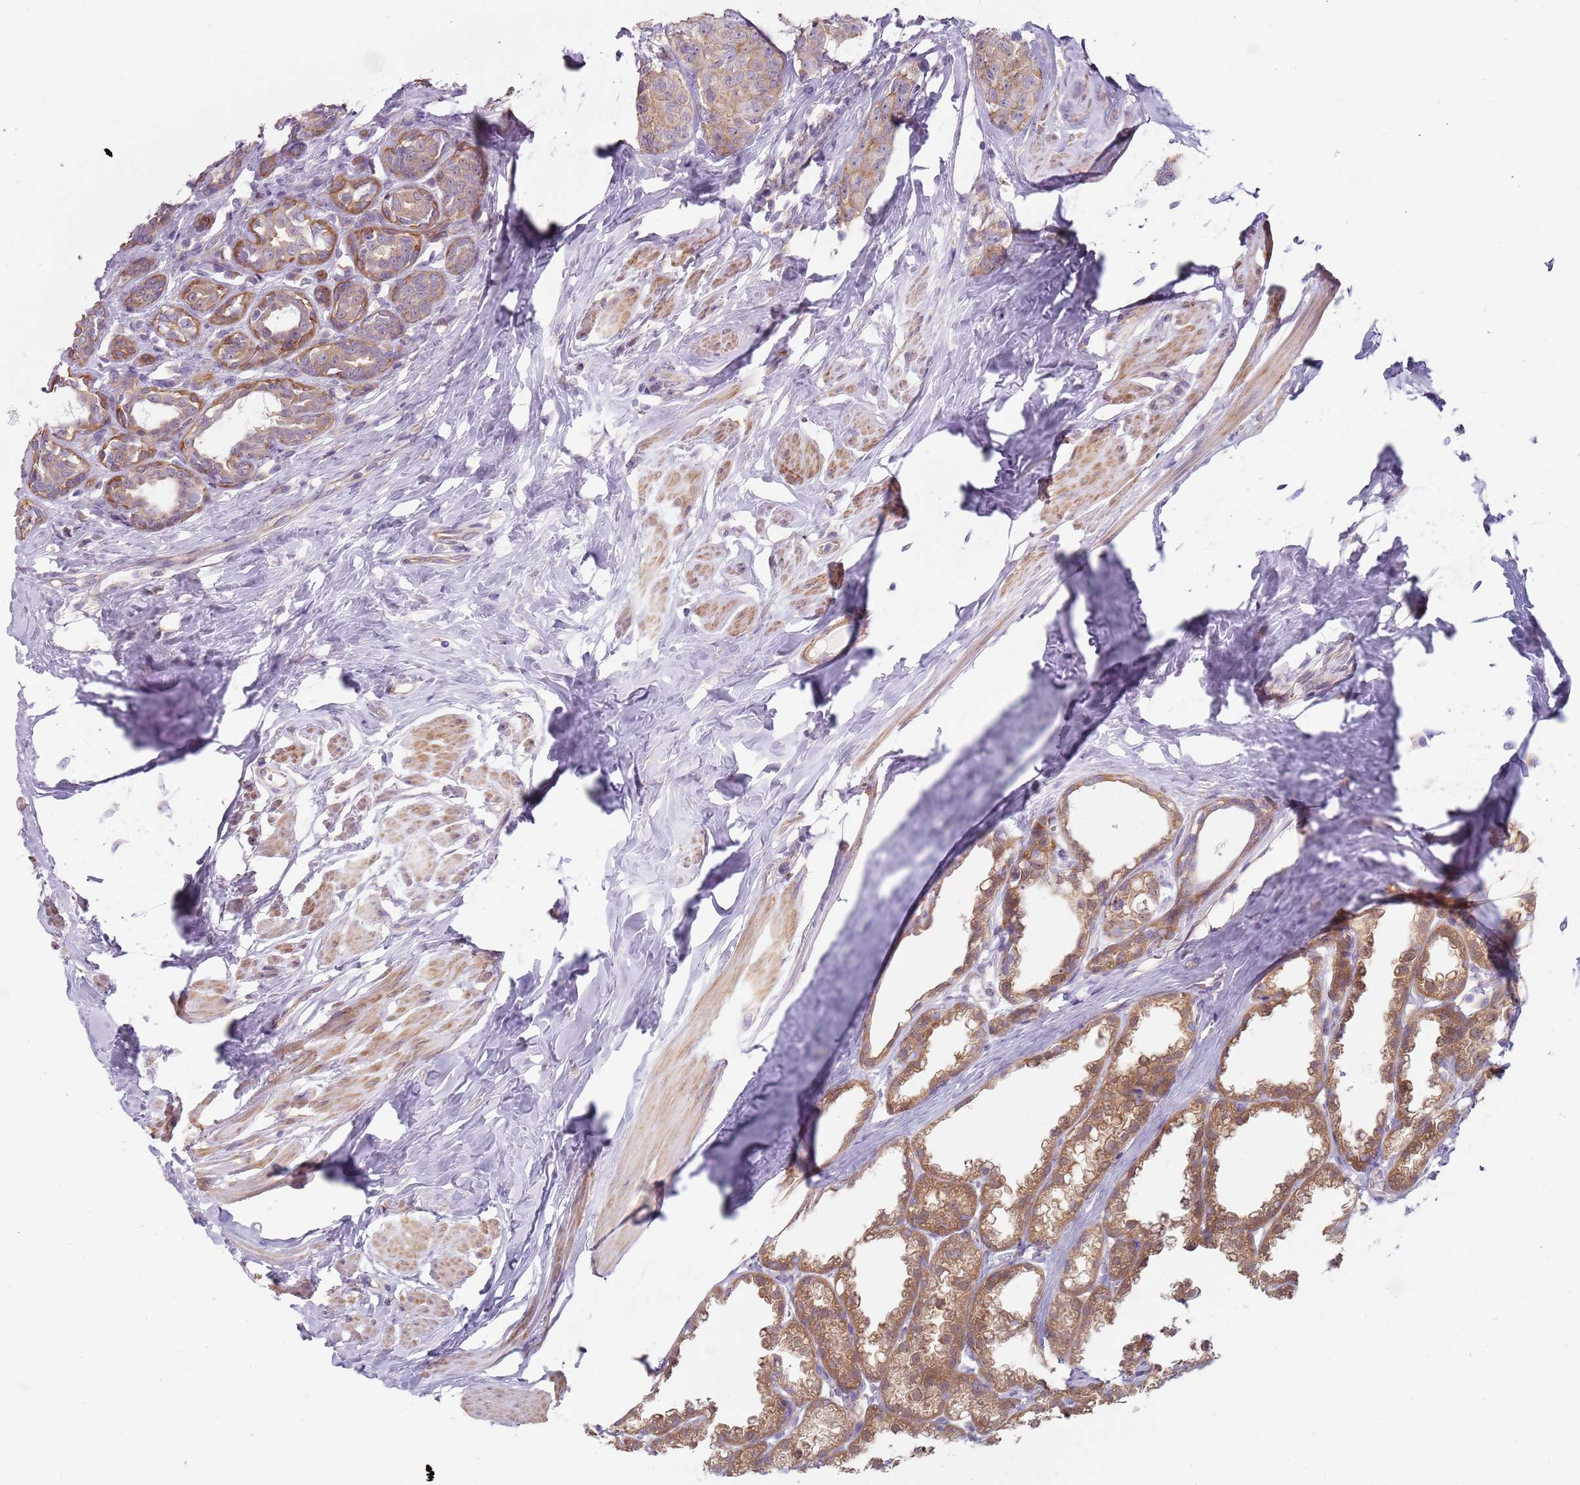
{"staining": {"intensity": "weak", "quantity": "25%-75%", "location": "cytoplasmic/membranous"}, "tissue": "breast cancer", "cell_type": "Tumor cells", "image_type": "cancer", "snomed": [{"axis": "morphology", "description": "Duct carcinoma"}, {"axis": "topography", "description": "Breast"}], "caption": "Weak cytoplasmic/membranous staining is identified in approximately 25%-75% of tumor cells in infiltrating ductal carcinoma (breast).", "gene": "SLC26A6", "patient": {"sex": "female", "age": 40}}